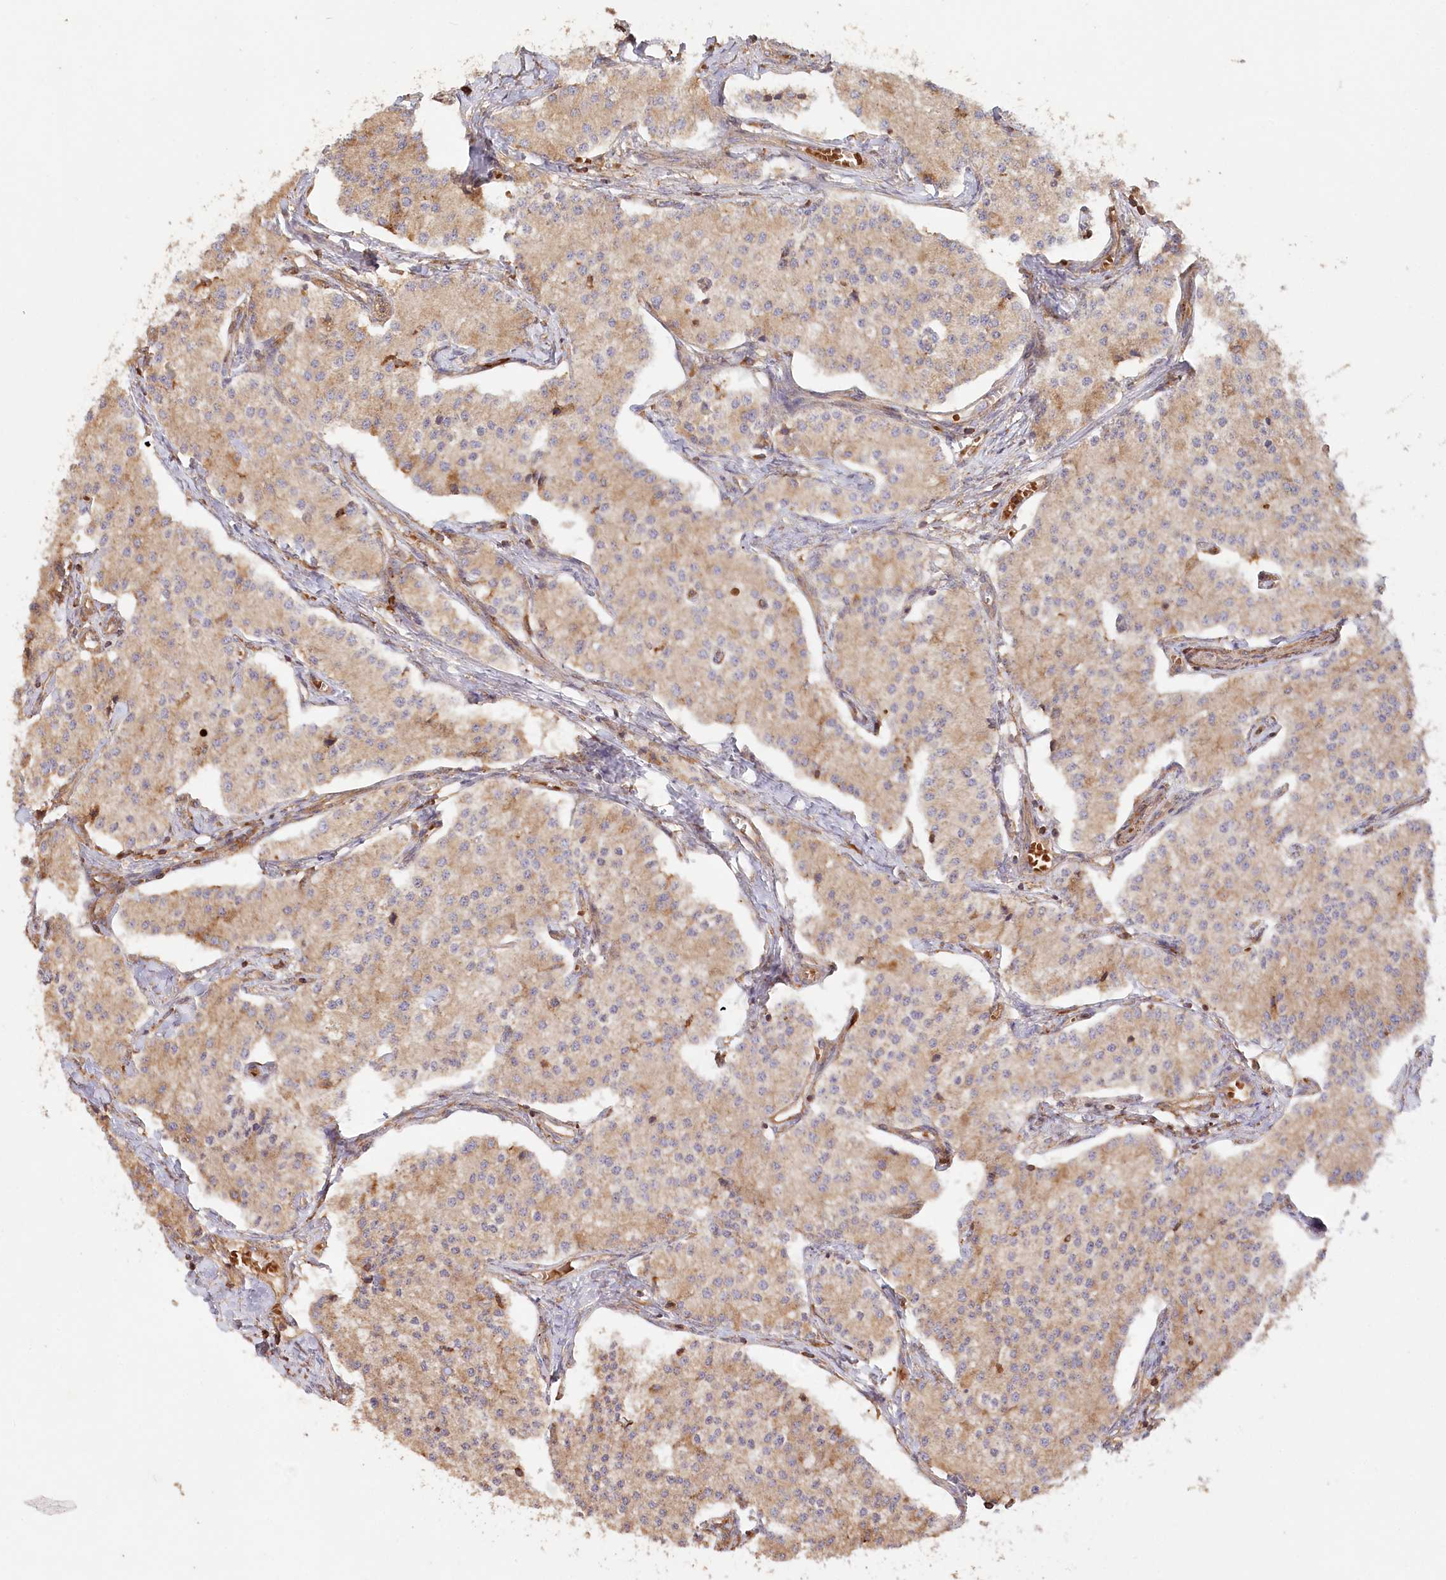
{"staining": {"intensity": "moderate", "quantity": ">75%", "location": "cytoplasmic/membranous"}, "tissue": "carcinoid", "cell_type": "Tumor cells", "image_type": "cancer", "snomed": [{"axis": "morphology", "description": "Carcinoid, malignant, NOS"}, {"axis": "topography", "description": "Colon"}], "caption": "Human carcinoid stained with a protein marker displays moderate staining in tumor cells.", "gene": "PAIP2", "patient": {"sex": "female", "age": 52}}